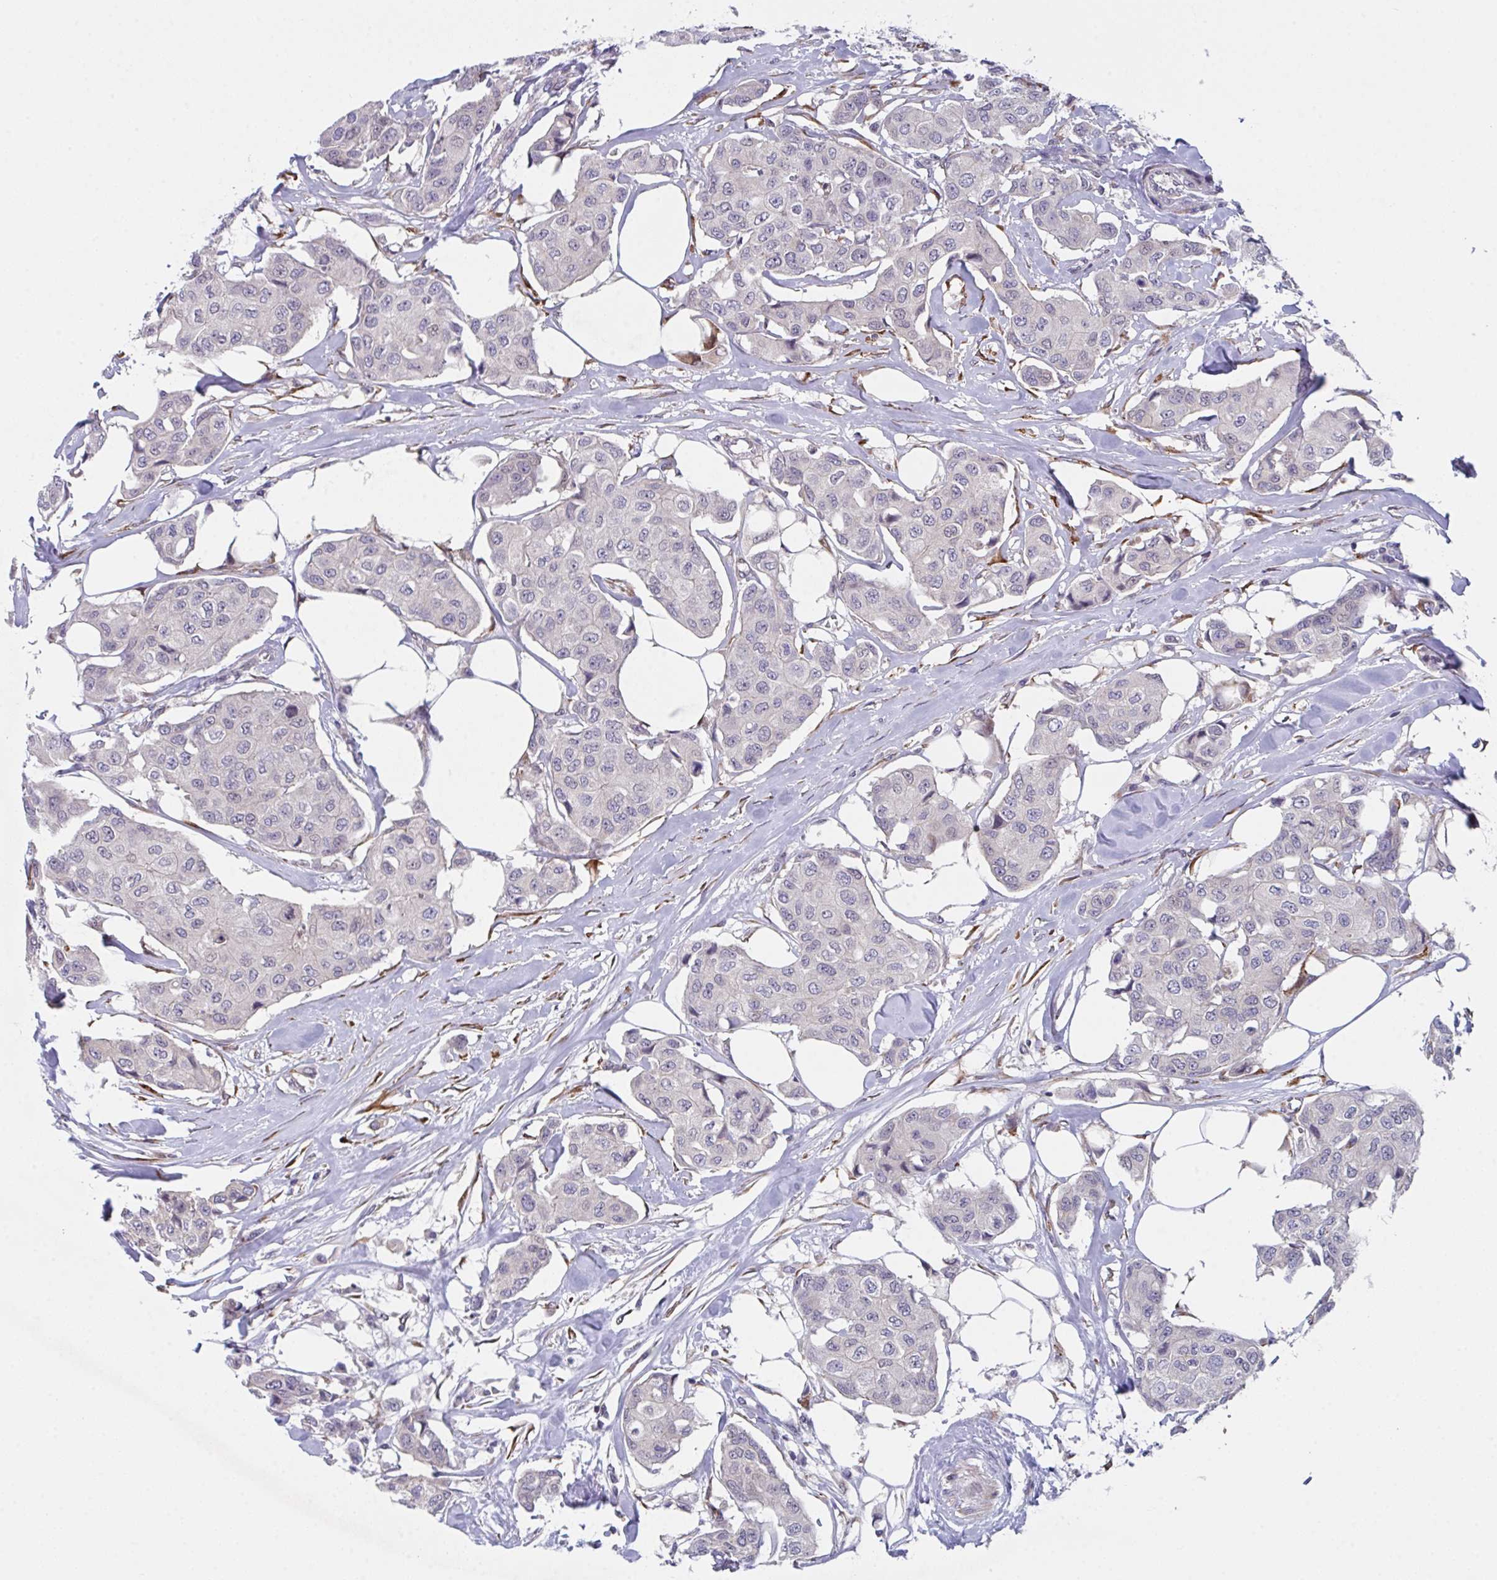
{"staining": {"intensity": "negative", "quantity": "none", "location": "none"}, "tissue": "breast cancer", "cell_type": "Tumor cells", "image_type": "cancer", "snomed": [{"axis": "morphology", "description": "Duct carcinoma"}, {"axis": "topography", "description": "Breast"}, {"axis": "topography", "description": "Lymph node"}], "caption": "This is a photomicrograph of immunohistochemistry (IHC) staining of breast intraductal carcinoma, which shows no expression in tumor cells.", "gene": "RBM18", "patient": {"sex": "female", "age": 80}}